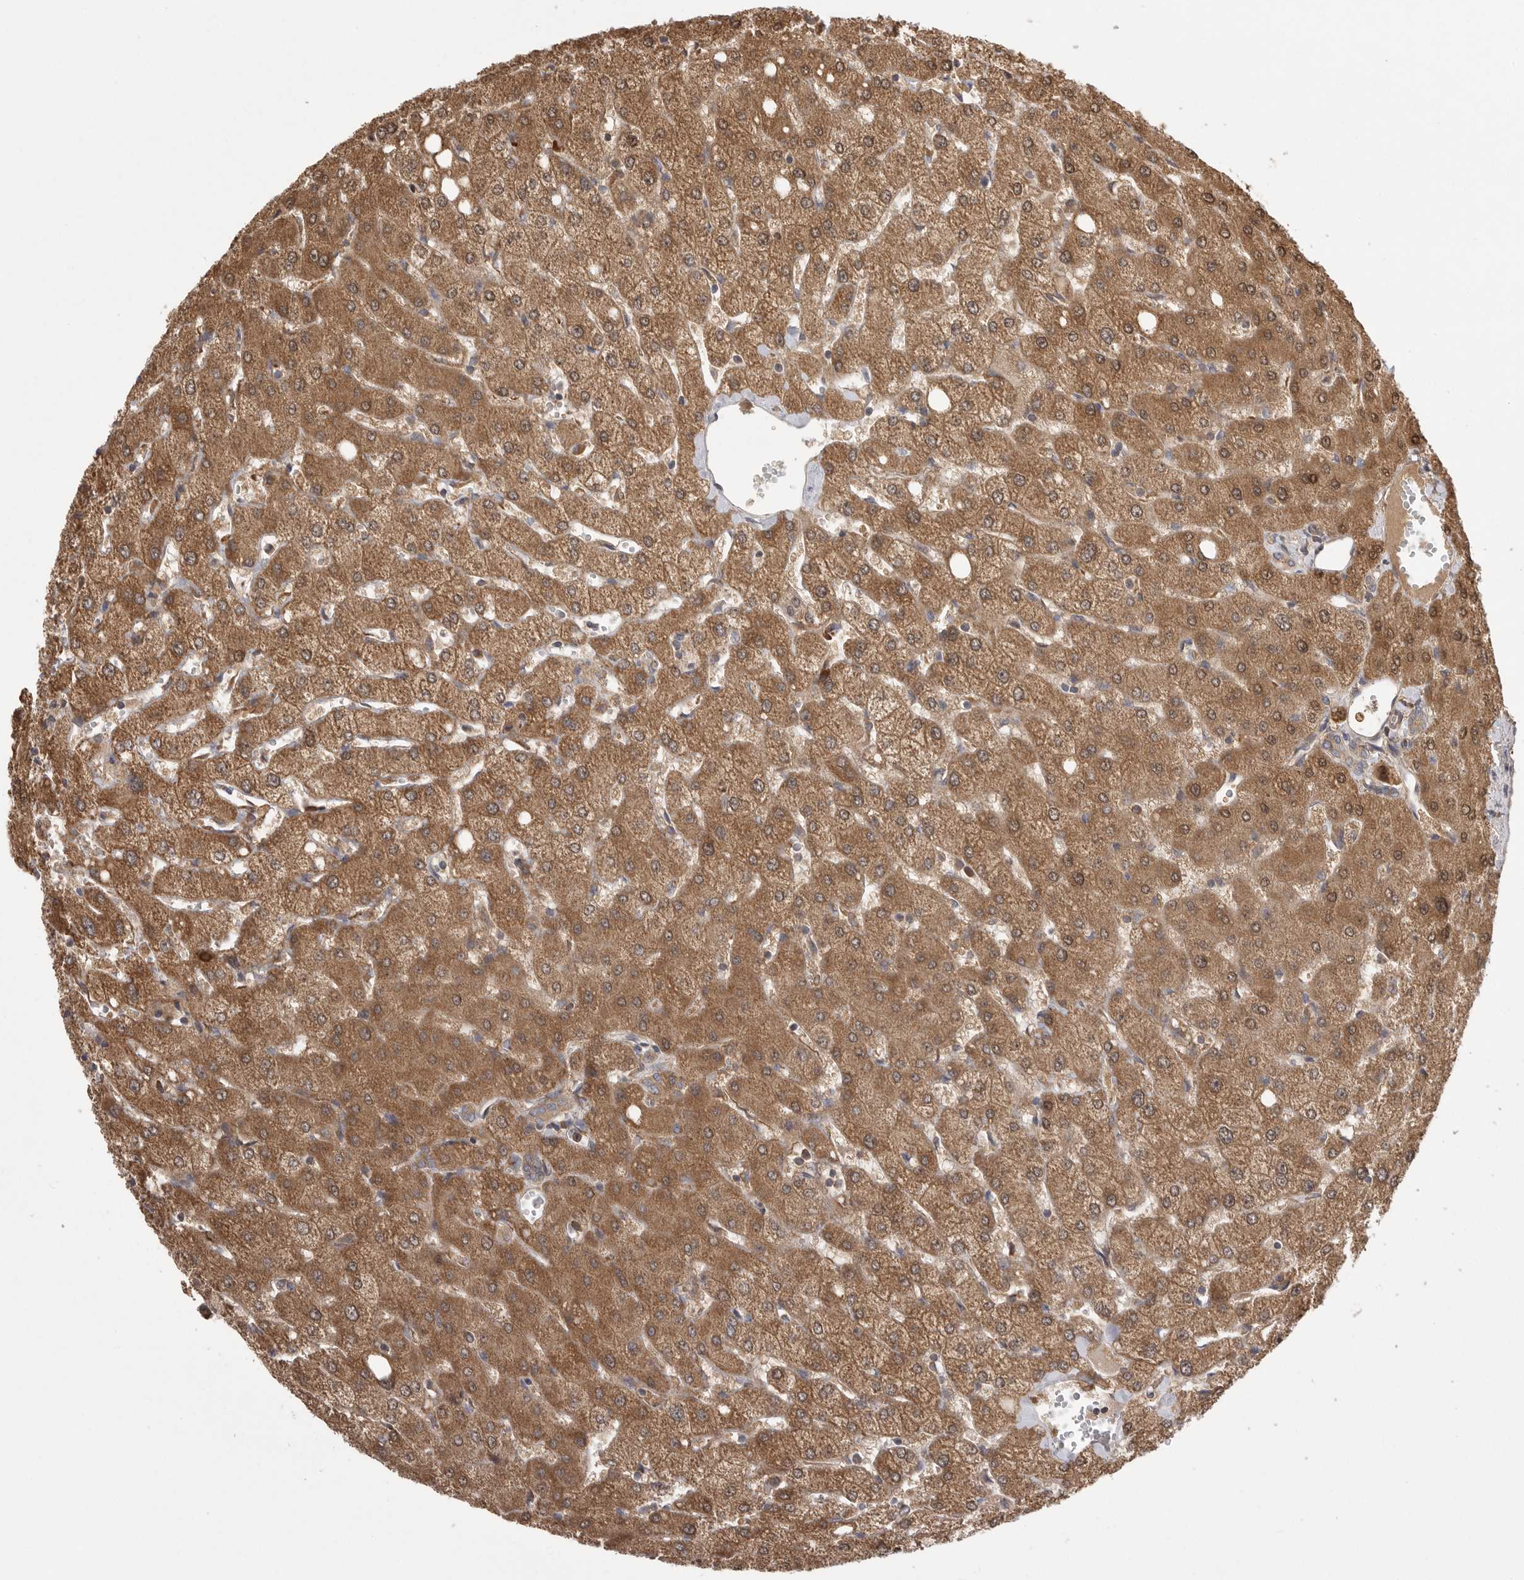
{"staining": {"intensity": "moderate", "quantity": ">75%", "location": "cytoplasmic/membranous"}, "tissue": "liver", "cell_type": "Cholangiocytes", "image_type": "normal", "snomed": [{"axis": "morphology", "description": "Normal tissue, NOS"}, {"axis": "topography", "description": "Liver"}], "caption": "Immunohistochemical staining of benign liver reveals moderate cytoplasmic/membranous protein staining in about >75% of cholangiocytes.", "gene": "OXR1", "patient": {"sex": "female", "age": 54}}